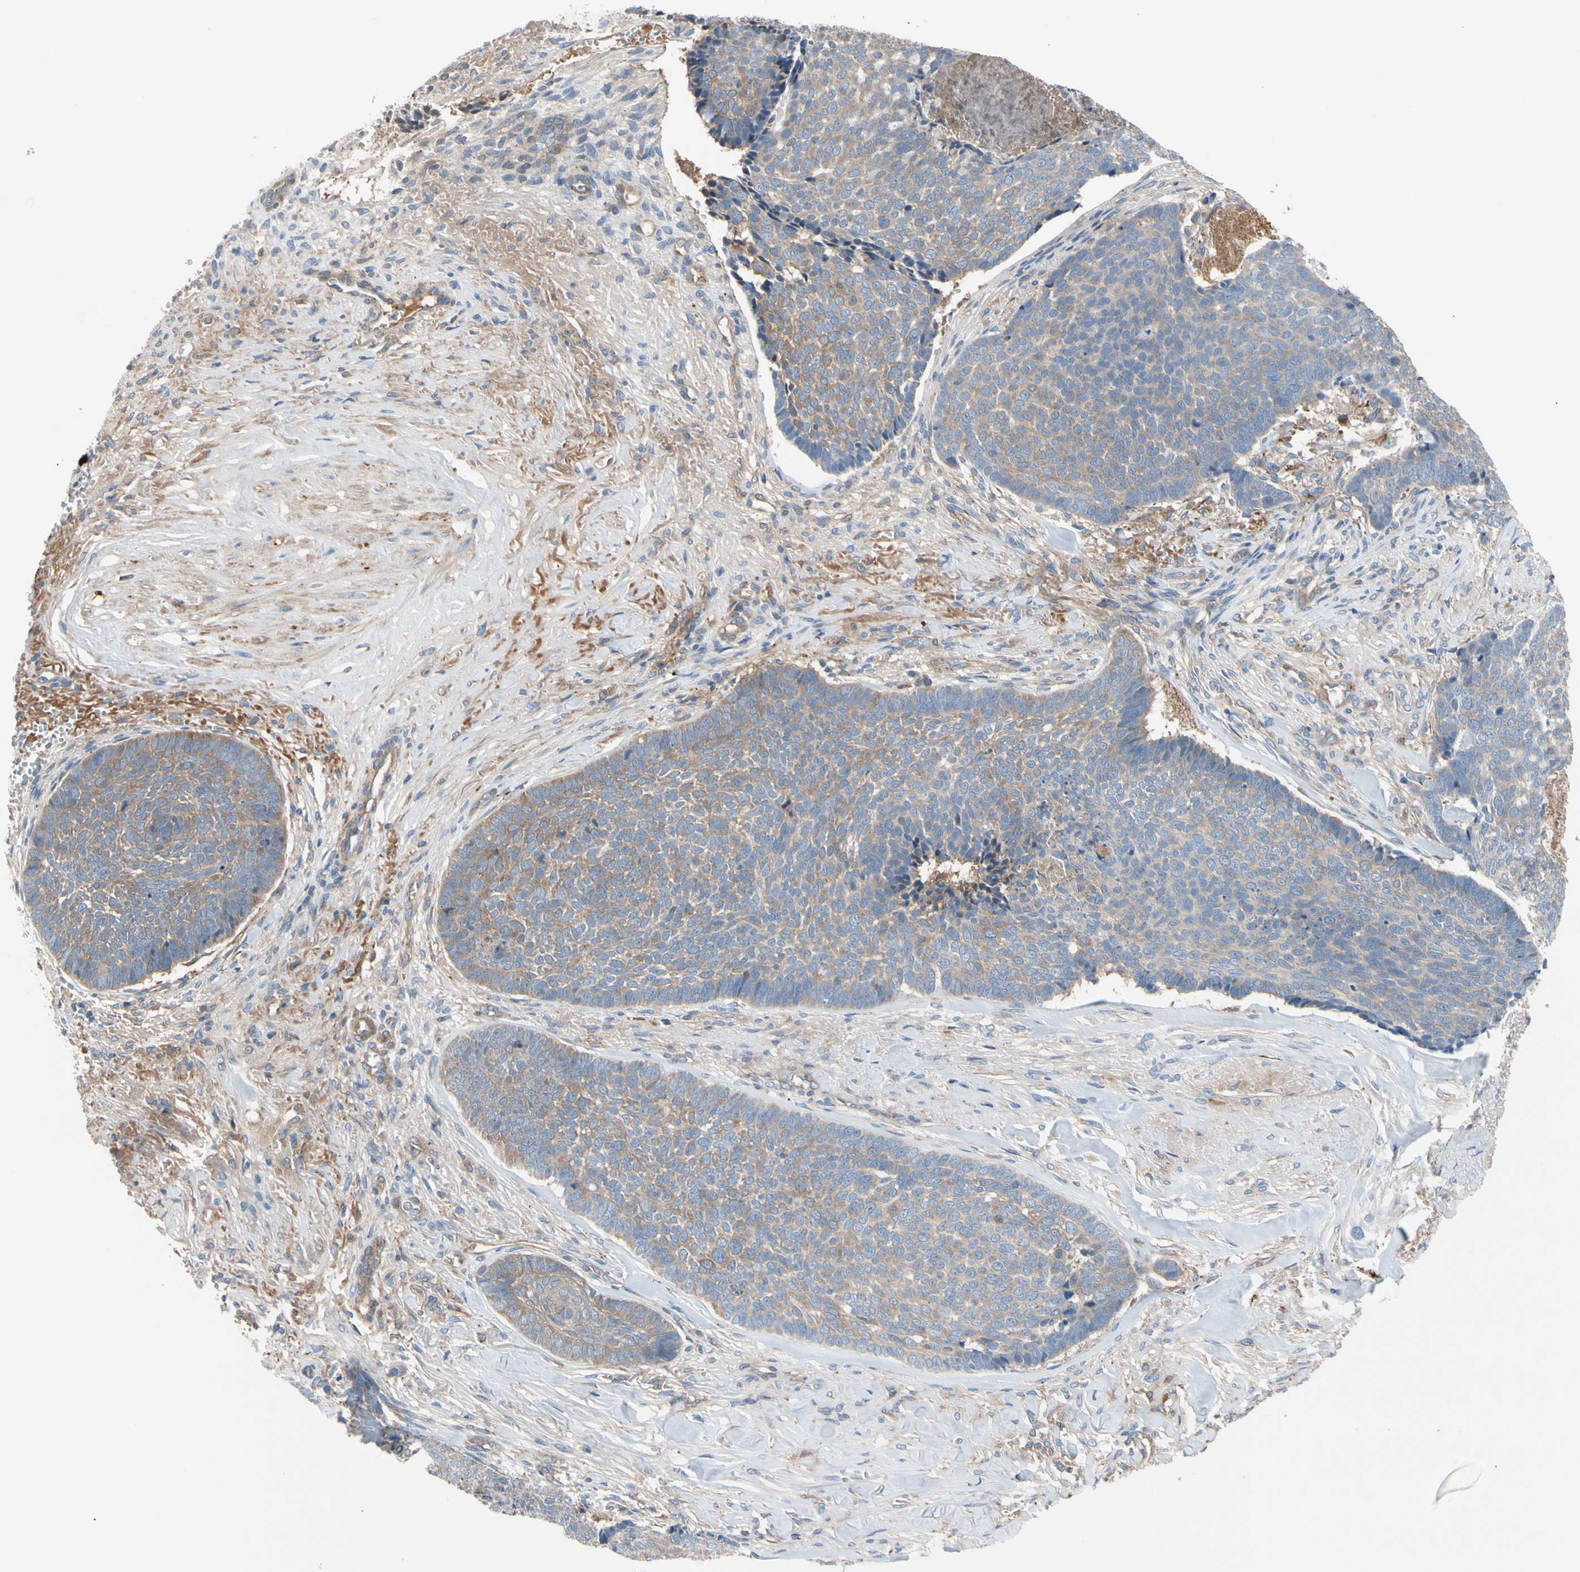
{"staining": {"intensity": "weak", "quantity": "25%-75%", "location": "cytoplasmic/membranous"}, "tissue": "skin cancer", "cell_type": "Tumor cells", "image_type": "cancer", "snomed": [{"axis": "morphology", "description": "Basal cell carcinoma"}, {"axis": "topography", "description": "Skin"}], "caption": "Immunohistochemical staining of human skin cancer (basal cell carcinoma) exhibits low levels of weak cytoplasmic/membranous protein positivity in about 25%-75% of tumor cells.", "gene": "ENTREP3", "patient": {"sex": "male", "age": 84}}